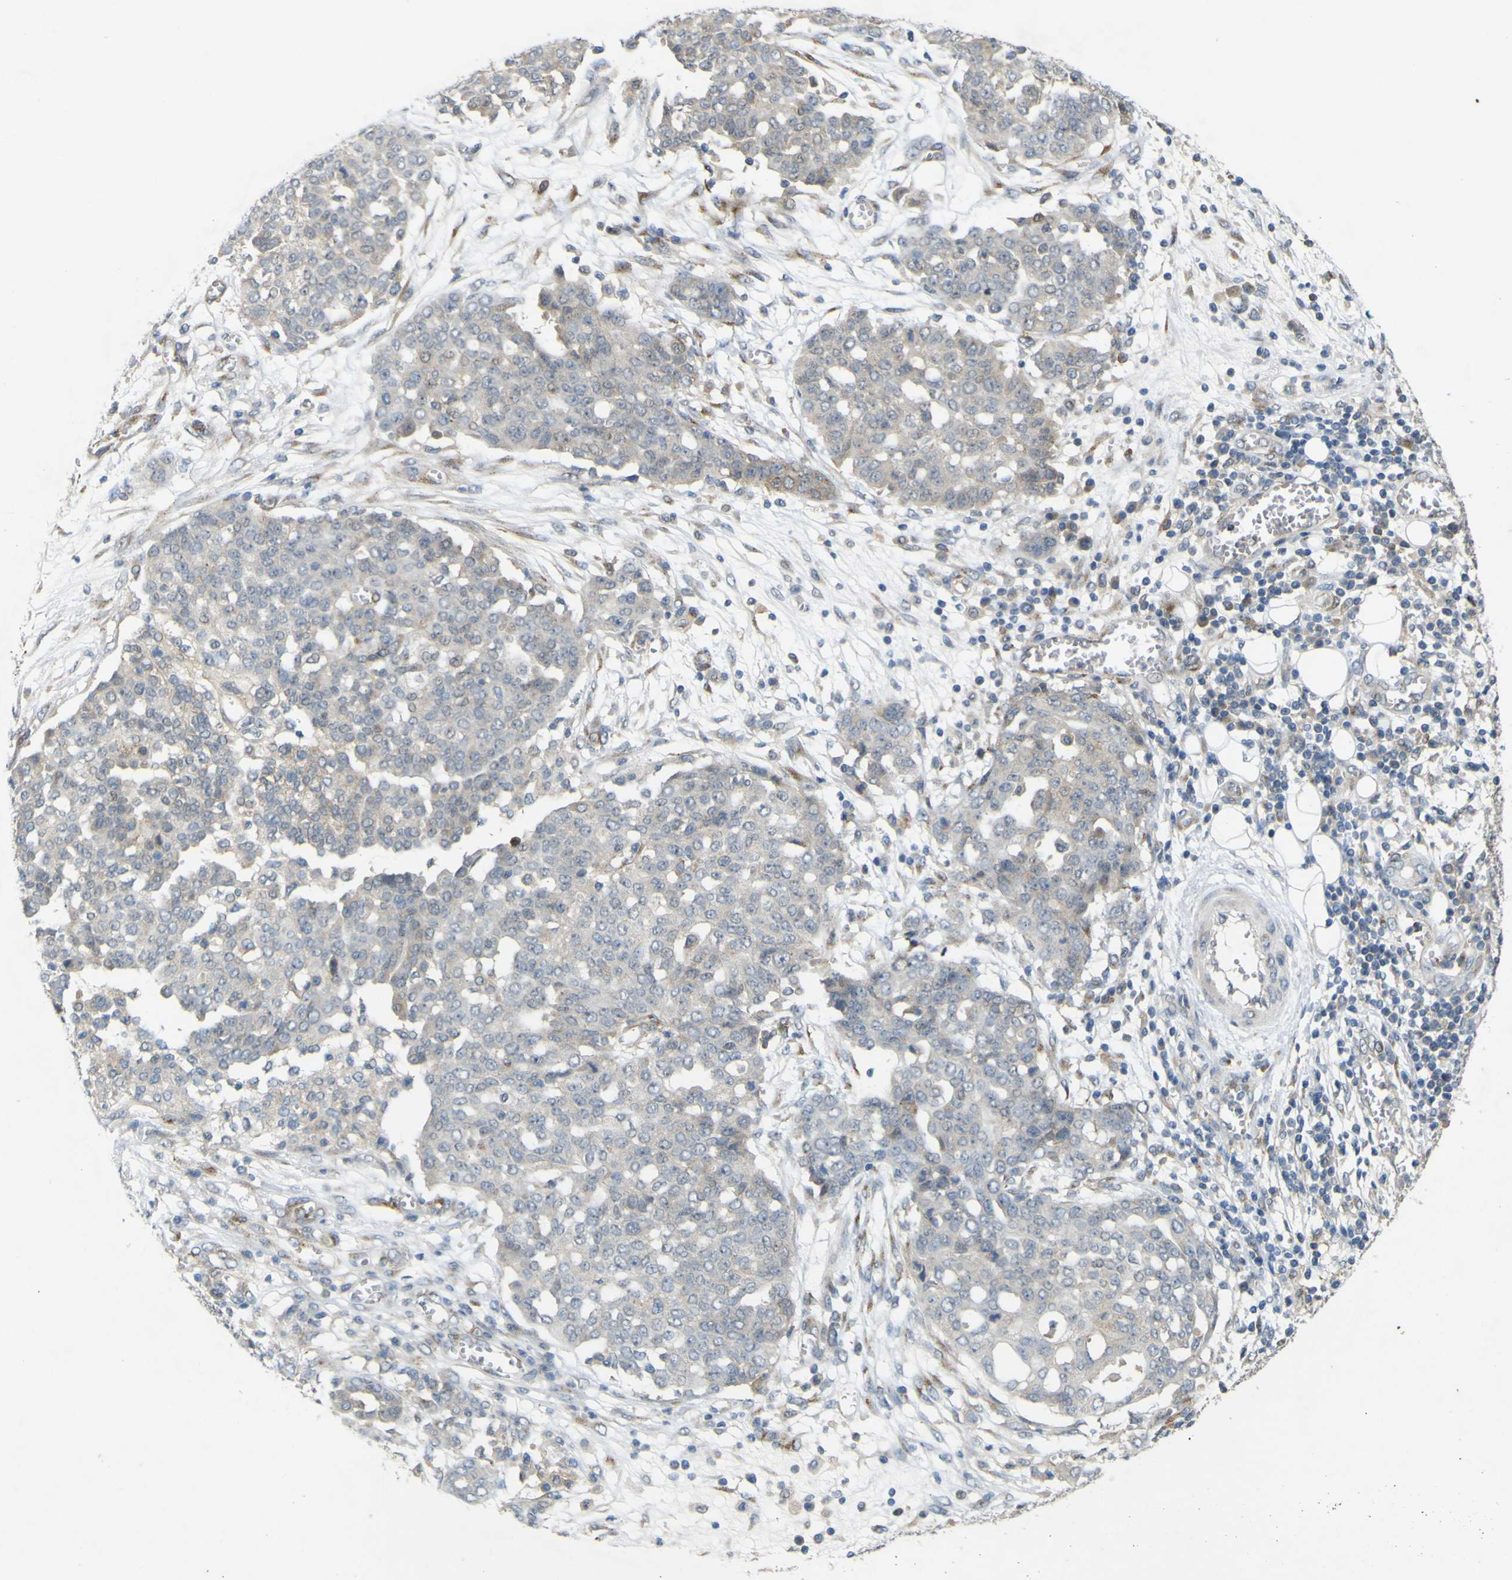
{"staining": {"intensity": "negative", "quantity": "none", "location": "none"}, "tissue": "ovarian cancer", "cell_type": "Tumor cells", "image_type": "cancer", "snomed": [{"axis": "morphology", "description": "Cystadenocarcinoma, serous, NOS"}, {"axis": "topography", "description": "Soft tissue"}, {"axis": "topography", "description": "Ovary"}], "caption": "IHC histopathology image of ovarian cancer (serous cystadenocarcinoma) stained for a protein (brown), which demonstrates no staining in tumor cells.", "gene": "IGF2R", "patient": {"sex": "female", "age": 57}}